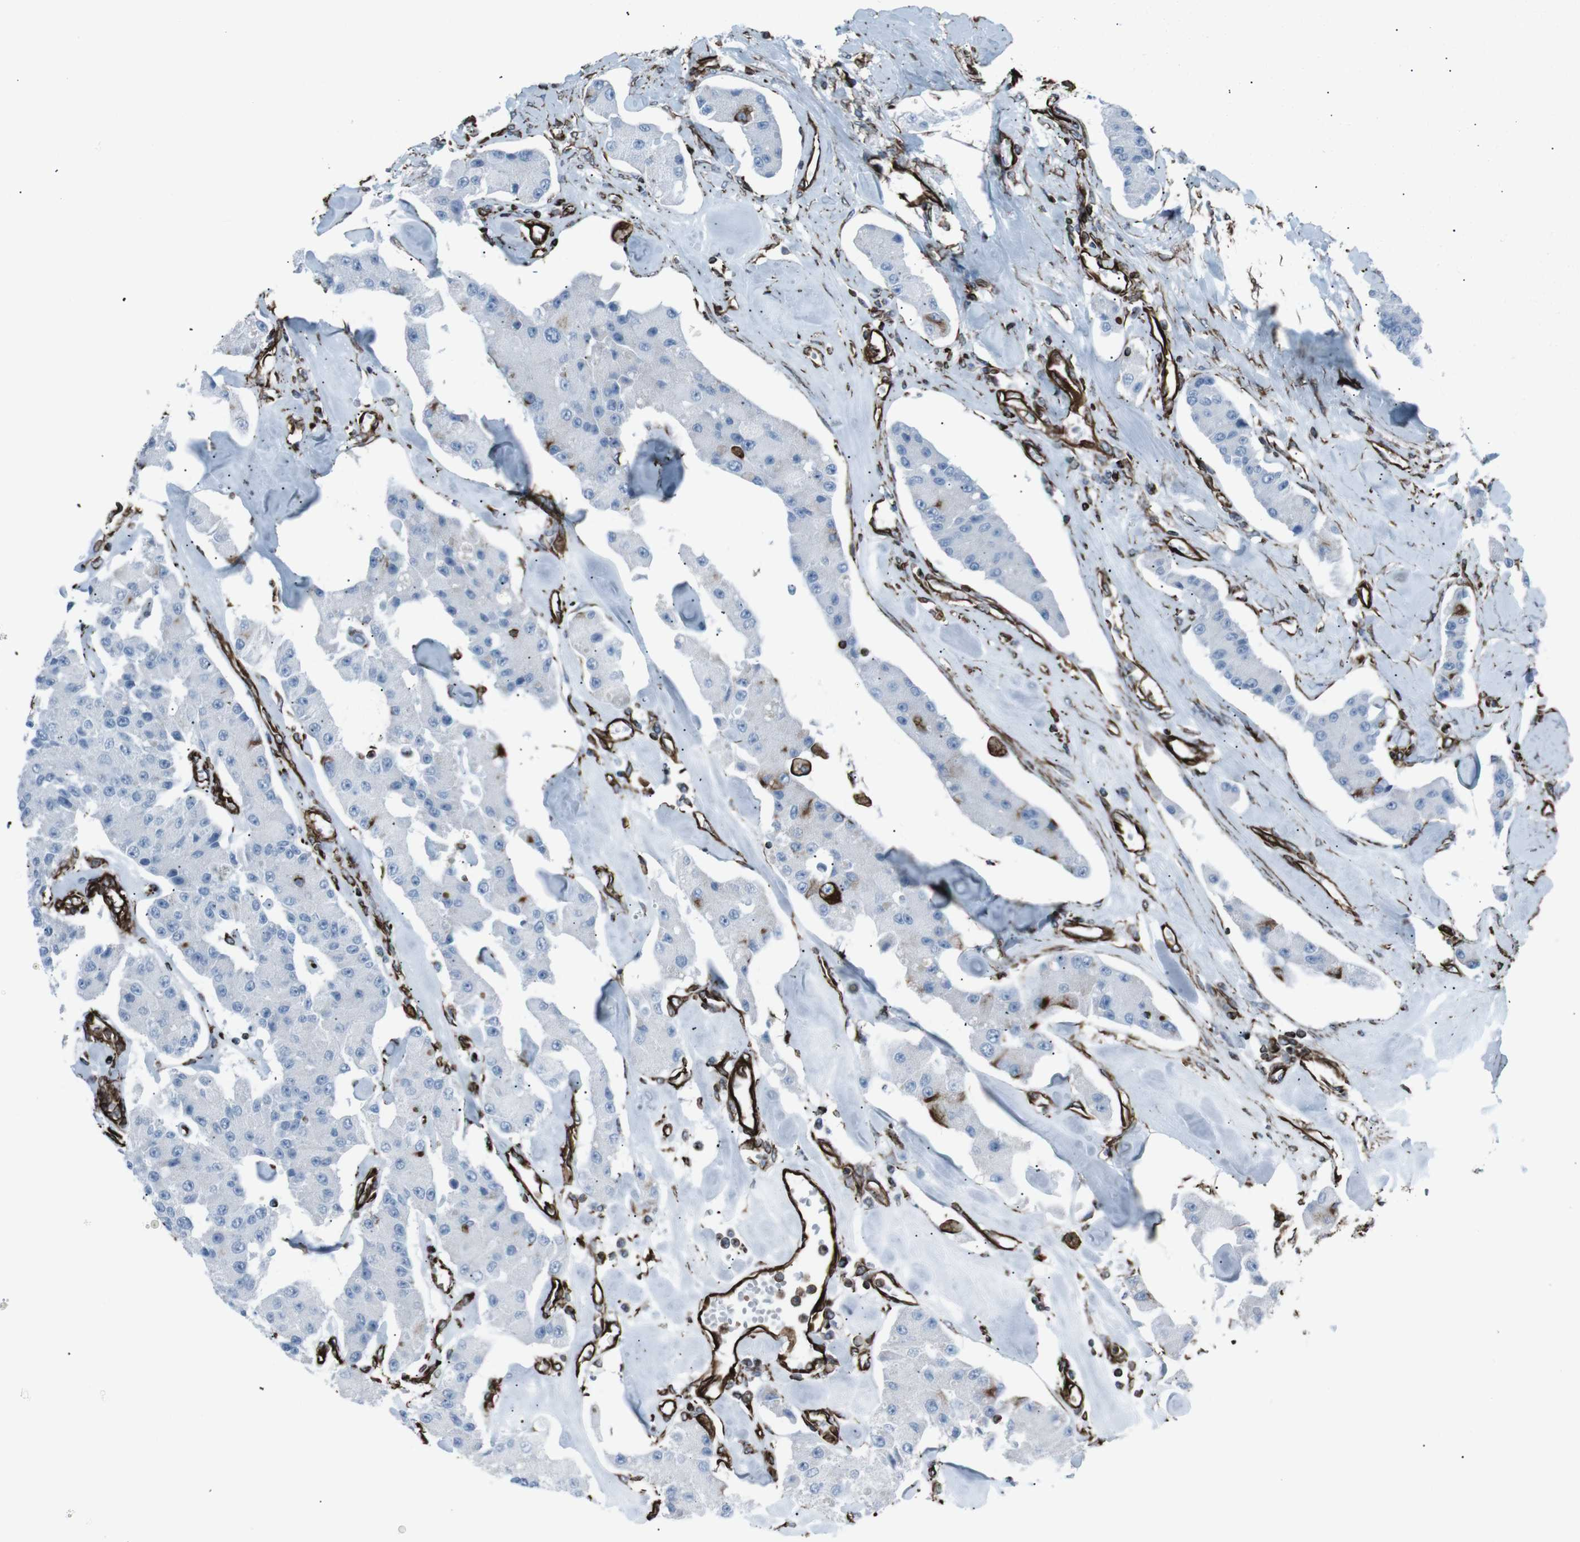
{"staining": {"intensity": "negative", "quantity": "none", "location": "none"}, "tissue": "carcinoid", "cell_type": "Tumor cells", "image_type": "cancer", "snomed": [{"axis": "morphology", "description": "Carcinoid, malignant, NOS"}, {"axis": "topography", "description": "Pancreas"}], "caption": "Carcinoid was stained to show a protein in brown. There is no significant positivity in tumor cells.", "gene": "ZDHHC6", "patient": {"sex": "male", "age": 41}}